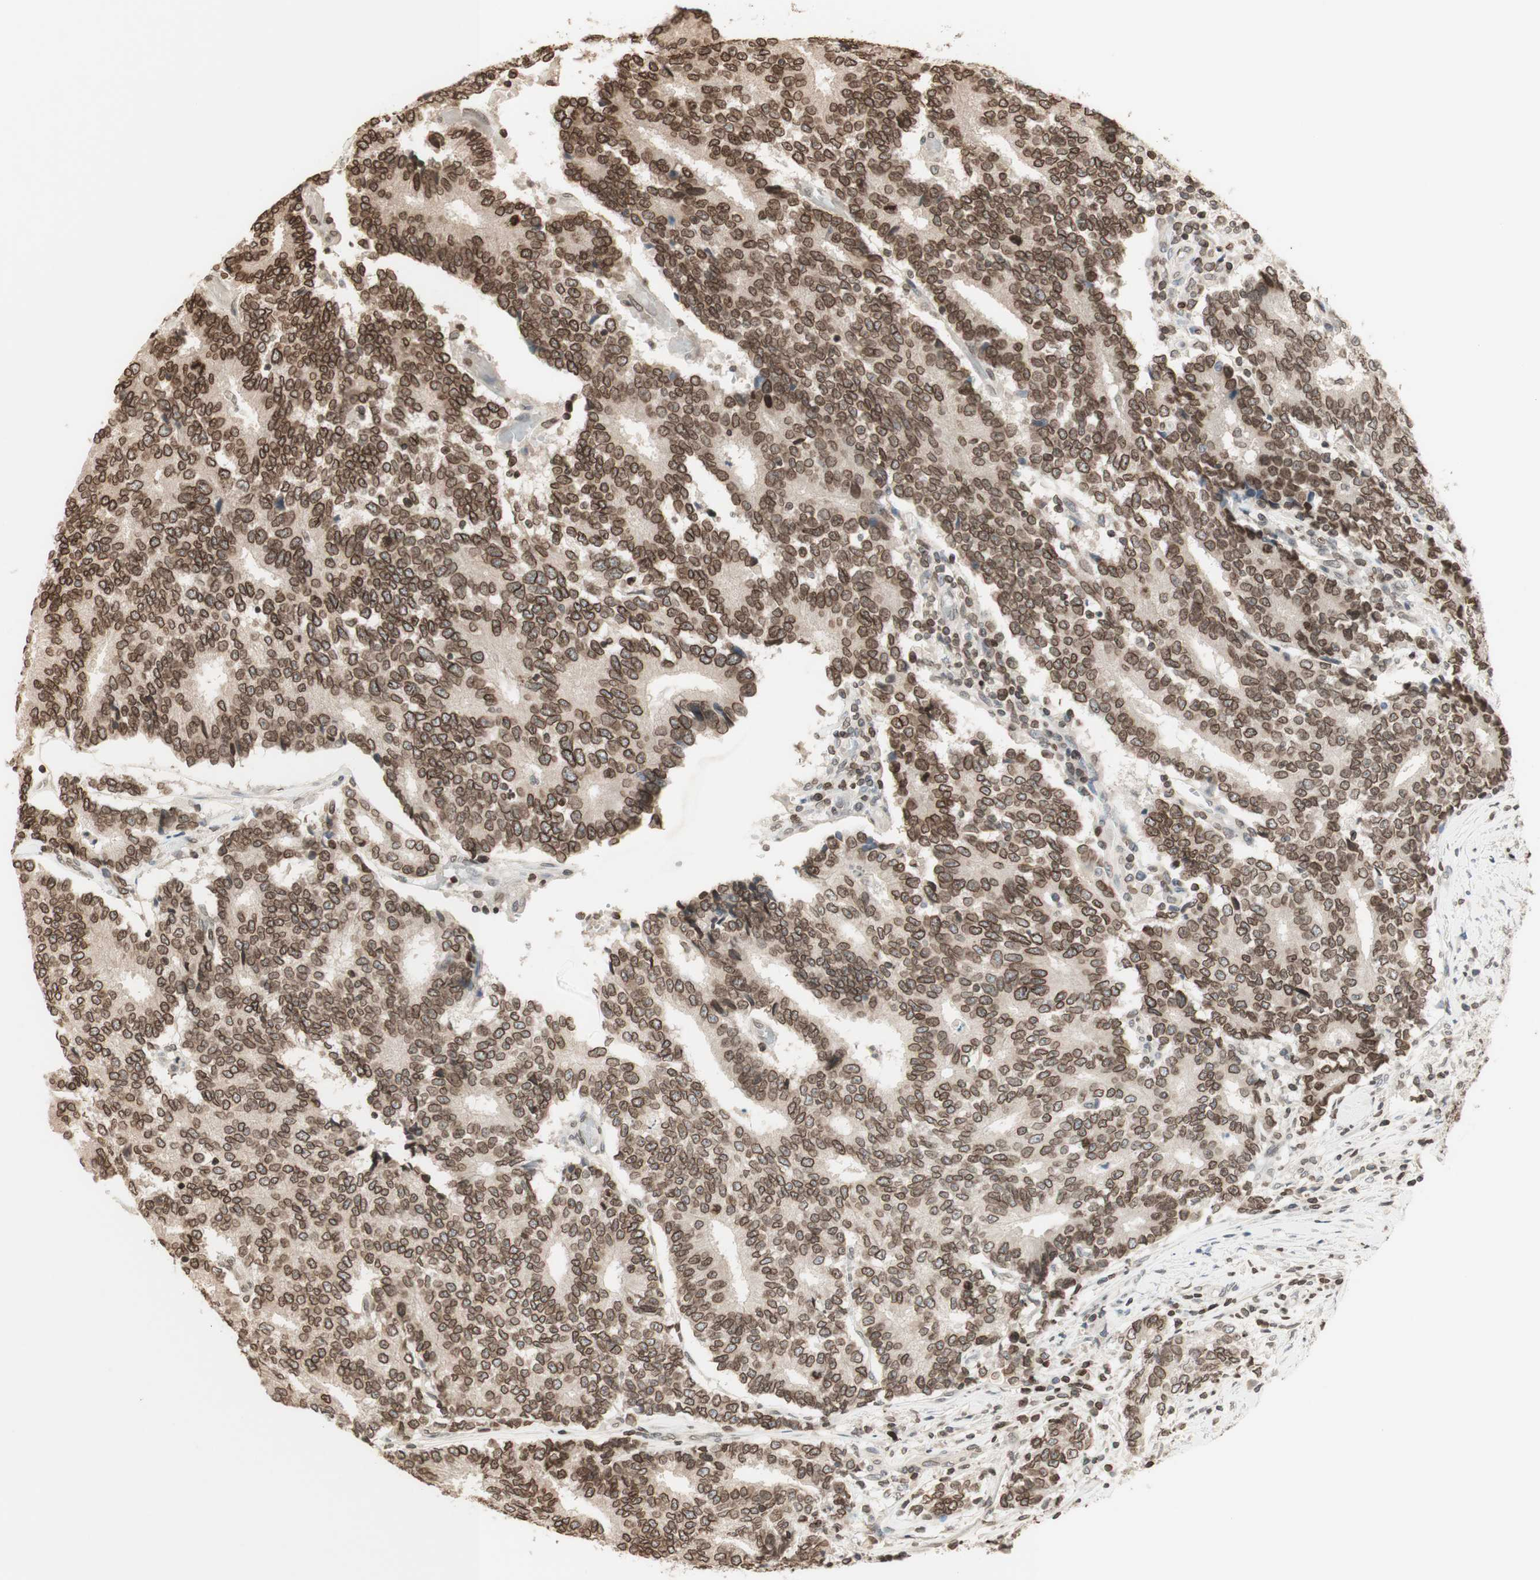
{"staining": {"intensity": "moderate", "quantity": ">75%", "location": "cytoplasmic/membranous,nuclear"}, "tissue": "prostate cancer", "cell_type": "Tumor cells", "image_type": "cancer", "snomed": [{"axis": "morphology", "description": "Normal tissue, NOS"}, {"axis": "morphology", "description": "Adenocarcinoma, High grade"}, {"axis": "topography", "description": "Prostate"}, {"axis": "topography", "description": "Seminal veicle"}], "caption": "The immunohistochemical stain labels moderate cytoplasmic/membranous and nuclear staining in tumor cells of high-grade adenocarcinoma (prostate) tissue.", "gene": "TMPO", "patient": {"sex": "male", "age": 55}}